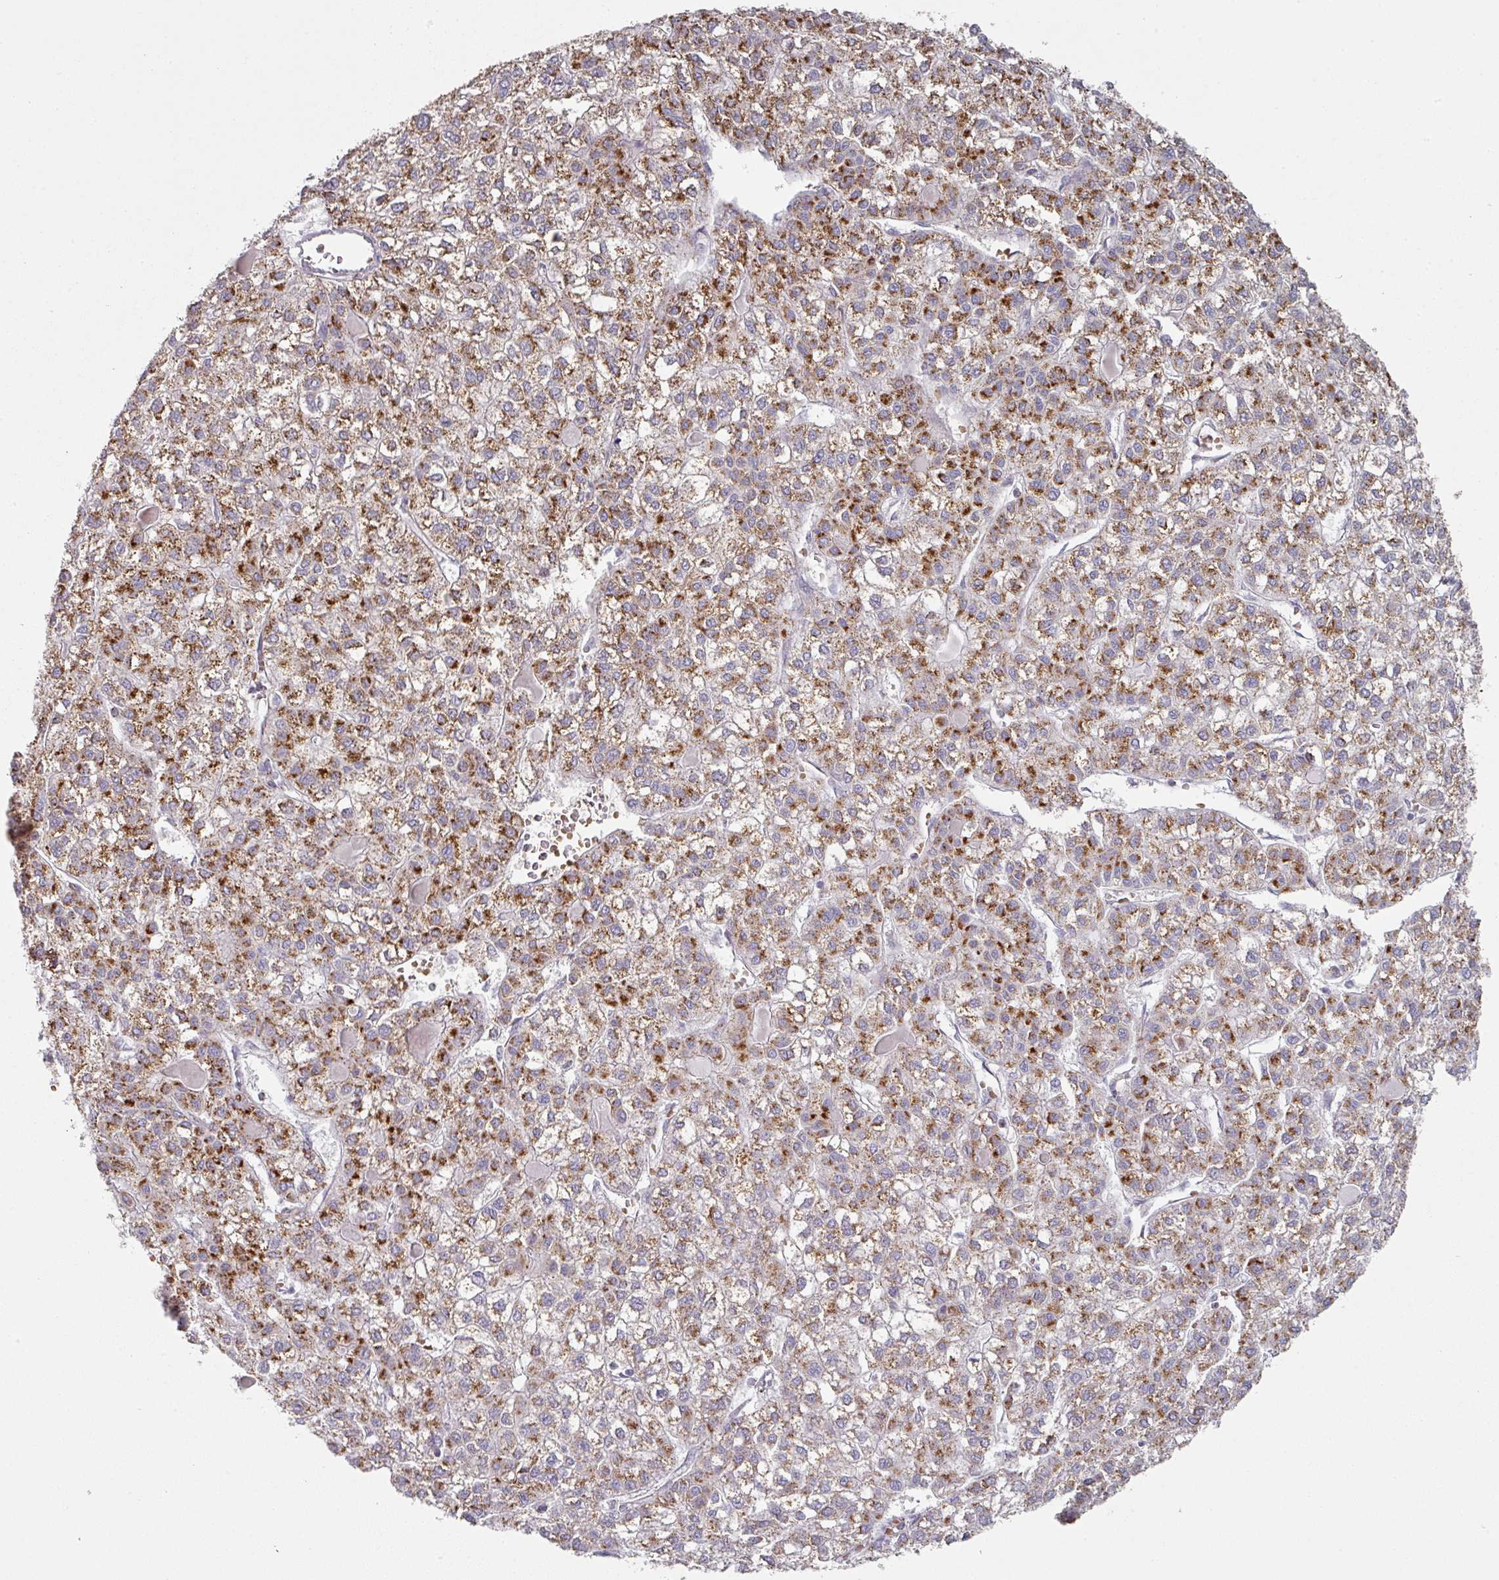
{"staining": {"intensity": "strong", "quantity": "25%-75%", "location": "cytoplasmic/membranous"}, "tissue": "liver cancer", "cell_type": "Tumor cells", "image_type": "cancer", "snomed": [{"axis": "morphology", "description": "Carcinoma, Hepatocellular, NOS"}, {"axis": "topography", "description": "Liver"}], "caption": "Immunohistochemistry (DAB (3,3'-diaminobenzidine)) staining of human liver hepatocellular carcinoma displays strong cytoplasmic/membranous protein positivity in about 25%-75% of tumor cells.", "gene": "CCDC85B", "patient": {"sex": "female", "age": 43}}